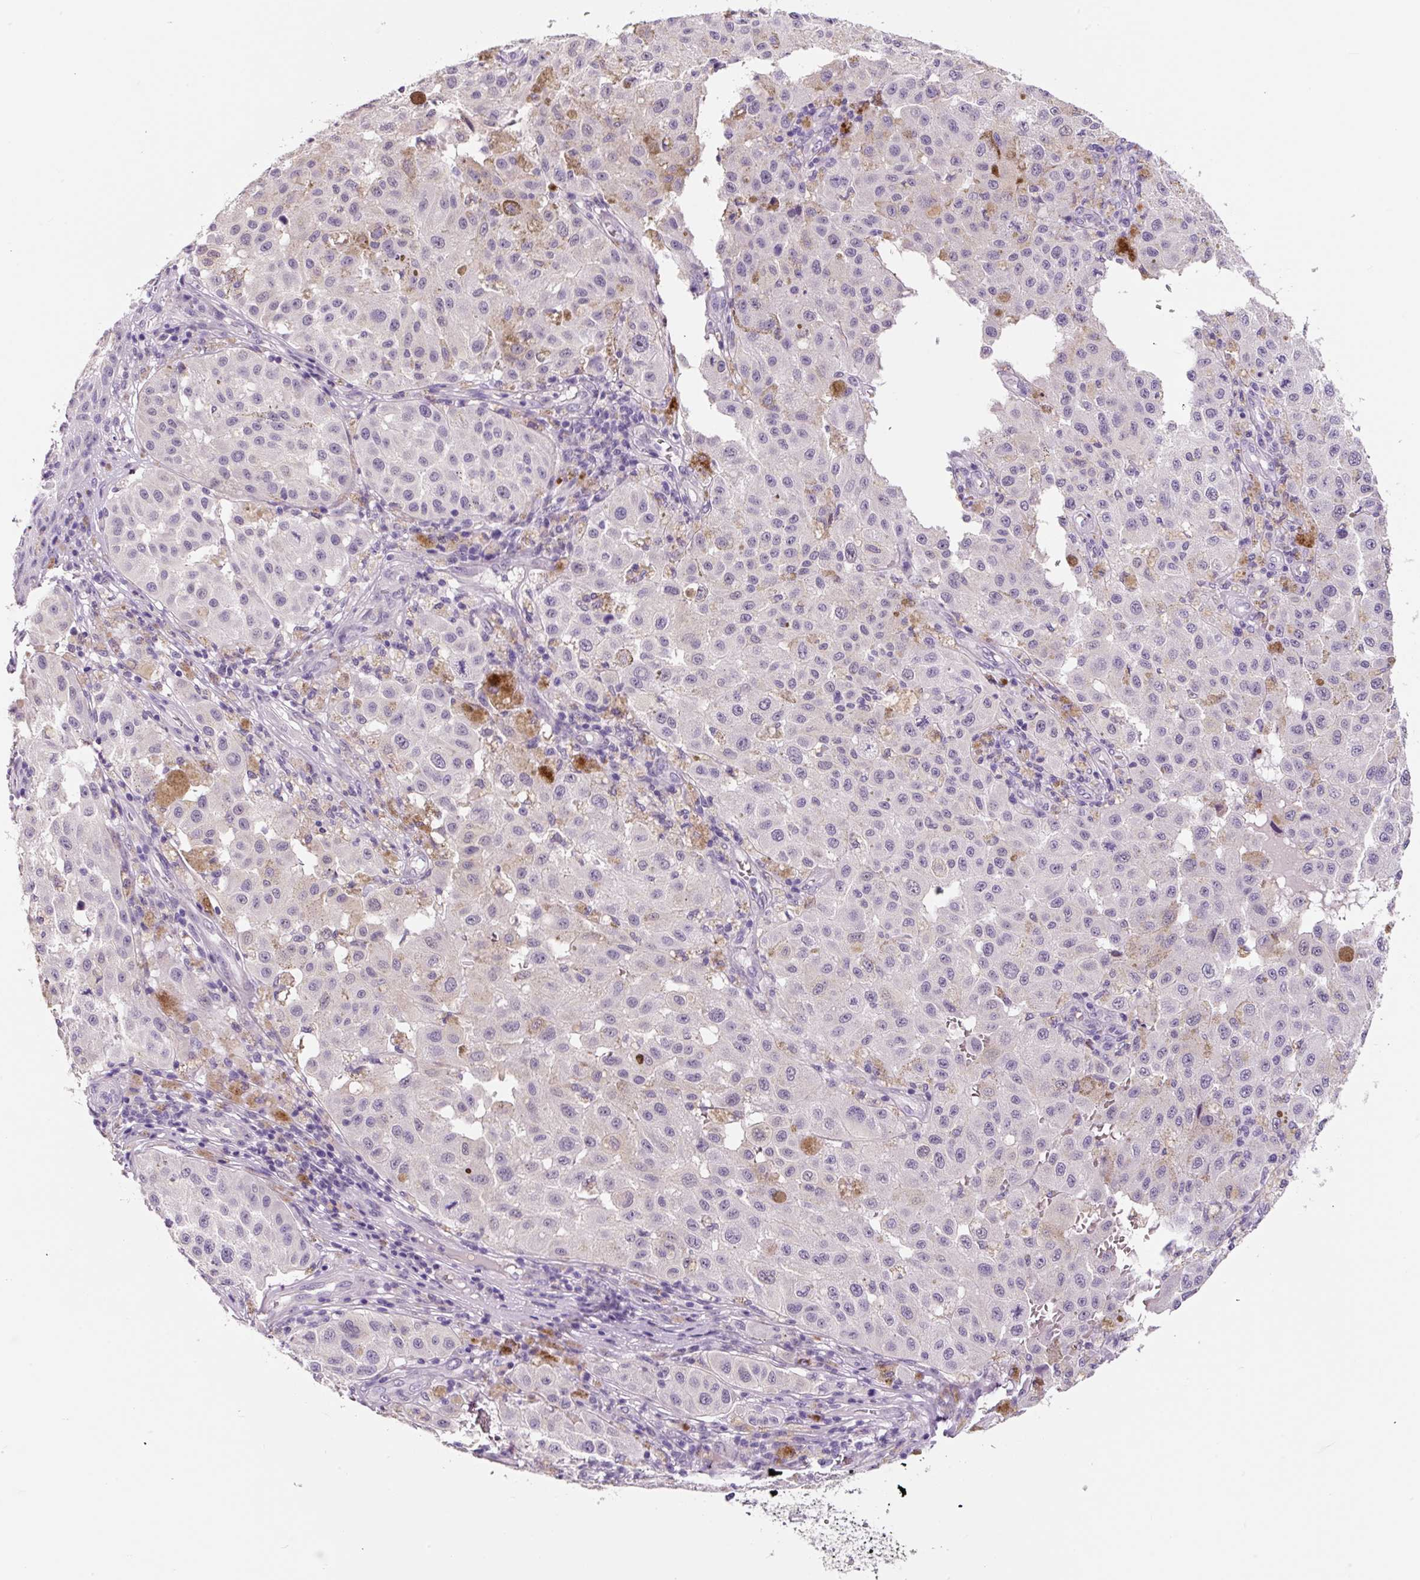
{"staining": {"intensity": "negative", "quantity": "none", "location": "none"}, "tissue": "melanoma", "cell_type": "Tumor cells", "image_type": "cancer", "snomed": [{"axis": "morphology", "description": "Malignant melanoma, NOS"}, {"axis": "topography", "description": "Skin"}], "caption": "Tumor cells show no significant staining in melanoma.", "gene": "SYP", "patient": {"sex": "female", "age": 64}}